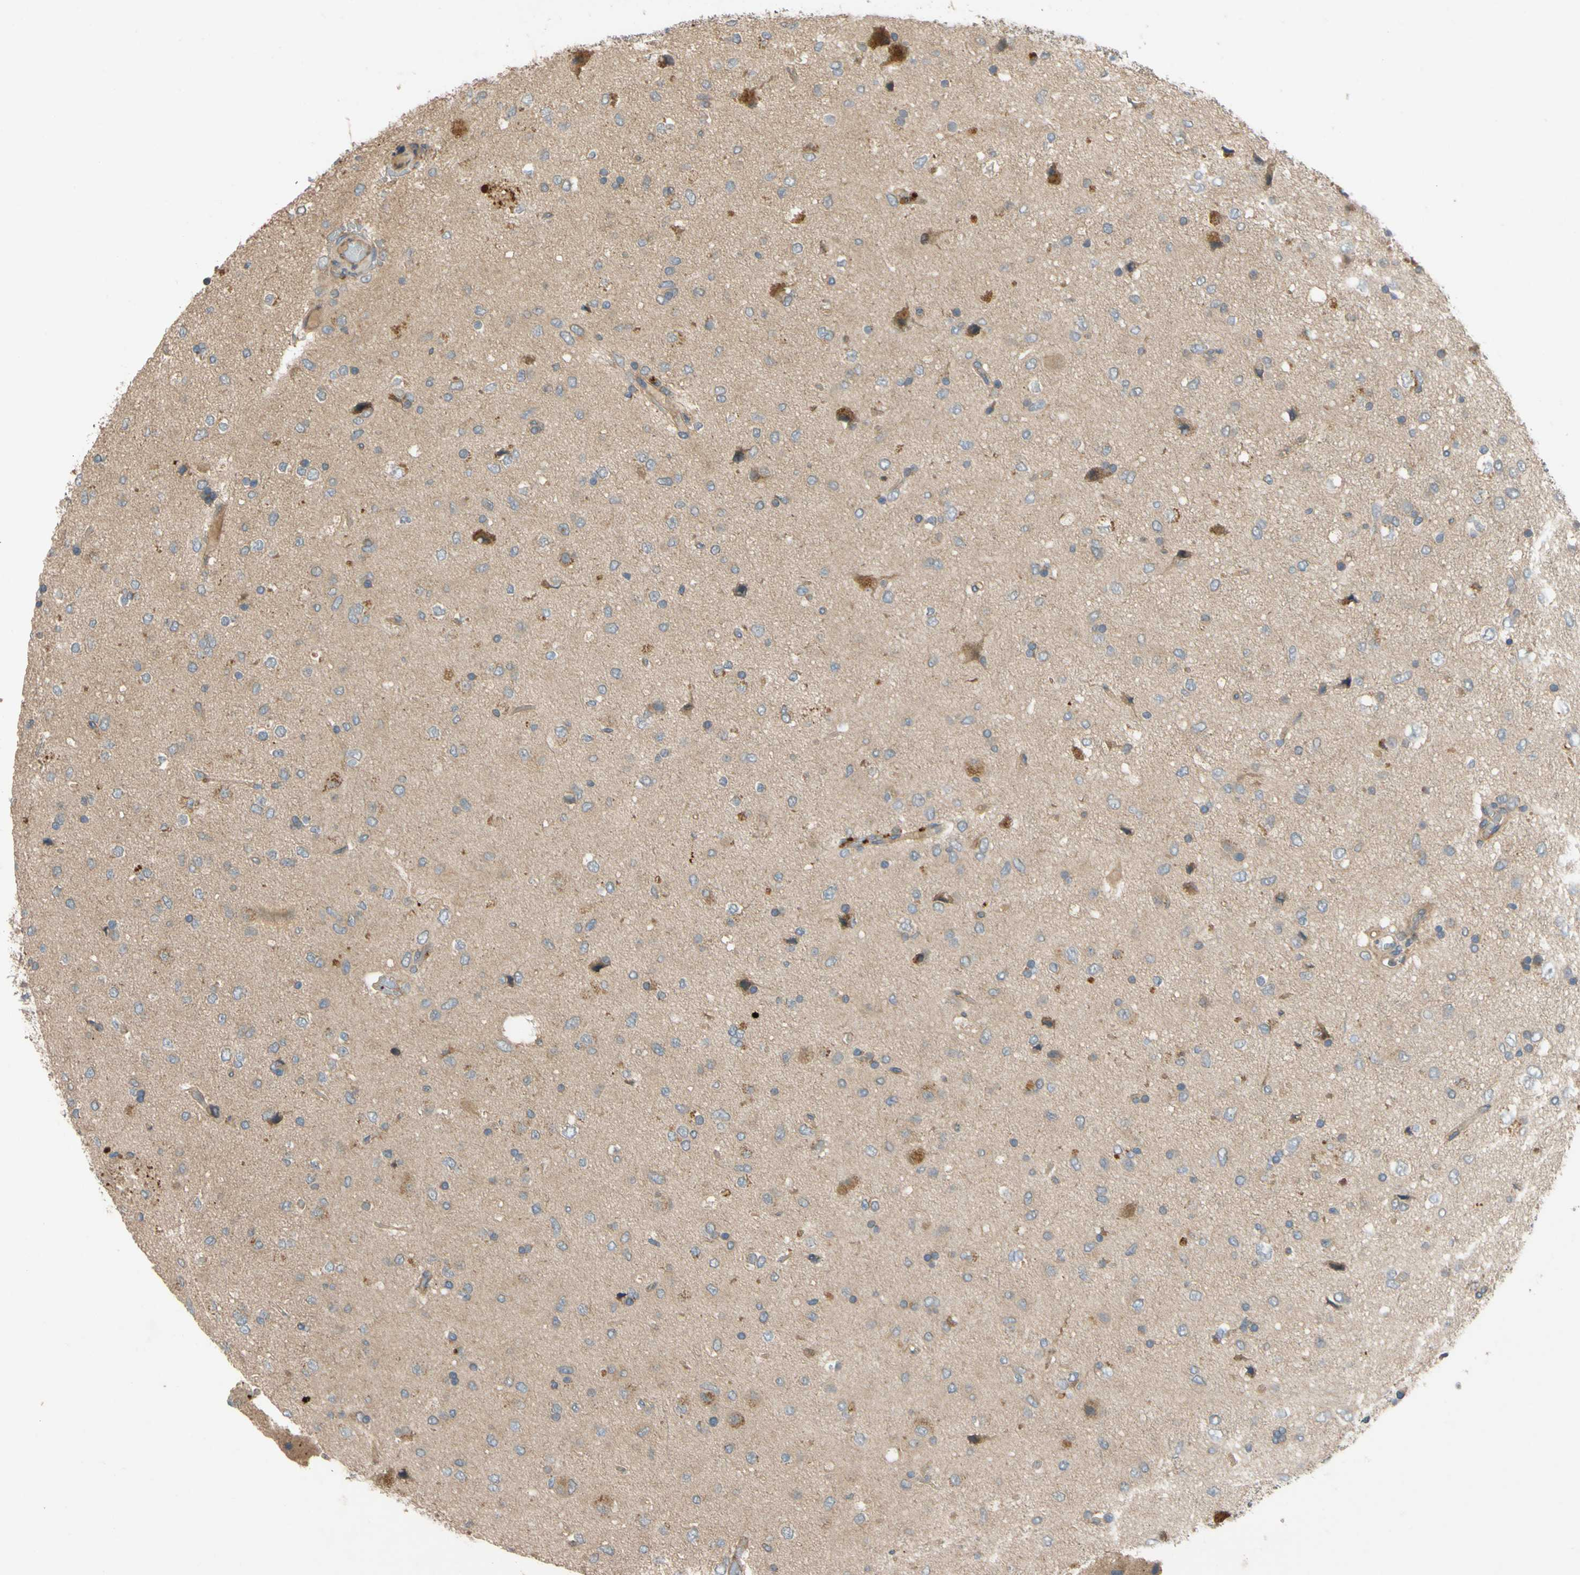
{"staining": {"intensity": "moderate", "quantity": ">75%", "location": "cytoplasmic/membranous"}, "tissue": "glioma", "cell_type": "Tumor cells", "image_type": "cancer", "snomed": [{"axis": "morphology", "description": "Glioma, malignant, Low grade"}, {"axis": "topography", "description": "Brain"}], "caption": "High-magnification brightfield microscopy of glioma stained with DAB (brown) and counterstained with hematoxylin (blue). tumor cells exhibit moderate cytoplasmic/membranous positivity is present in approximately>75% of cells.", "gene": "MBTPS2", "patient": {"sex": "male", "age": 77}}